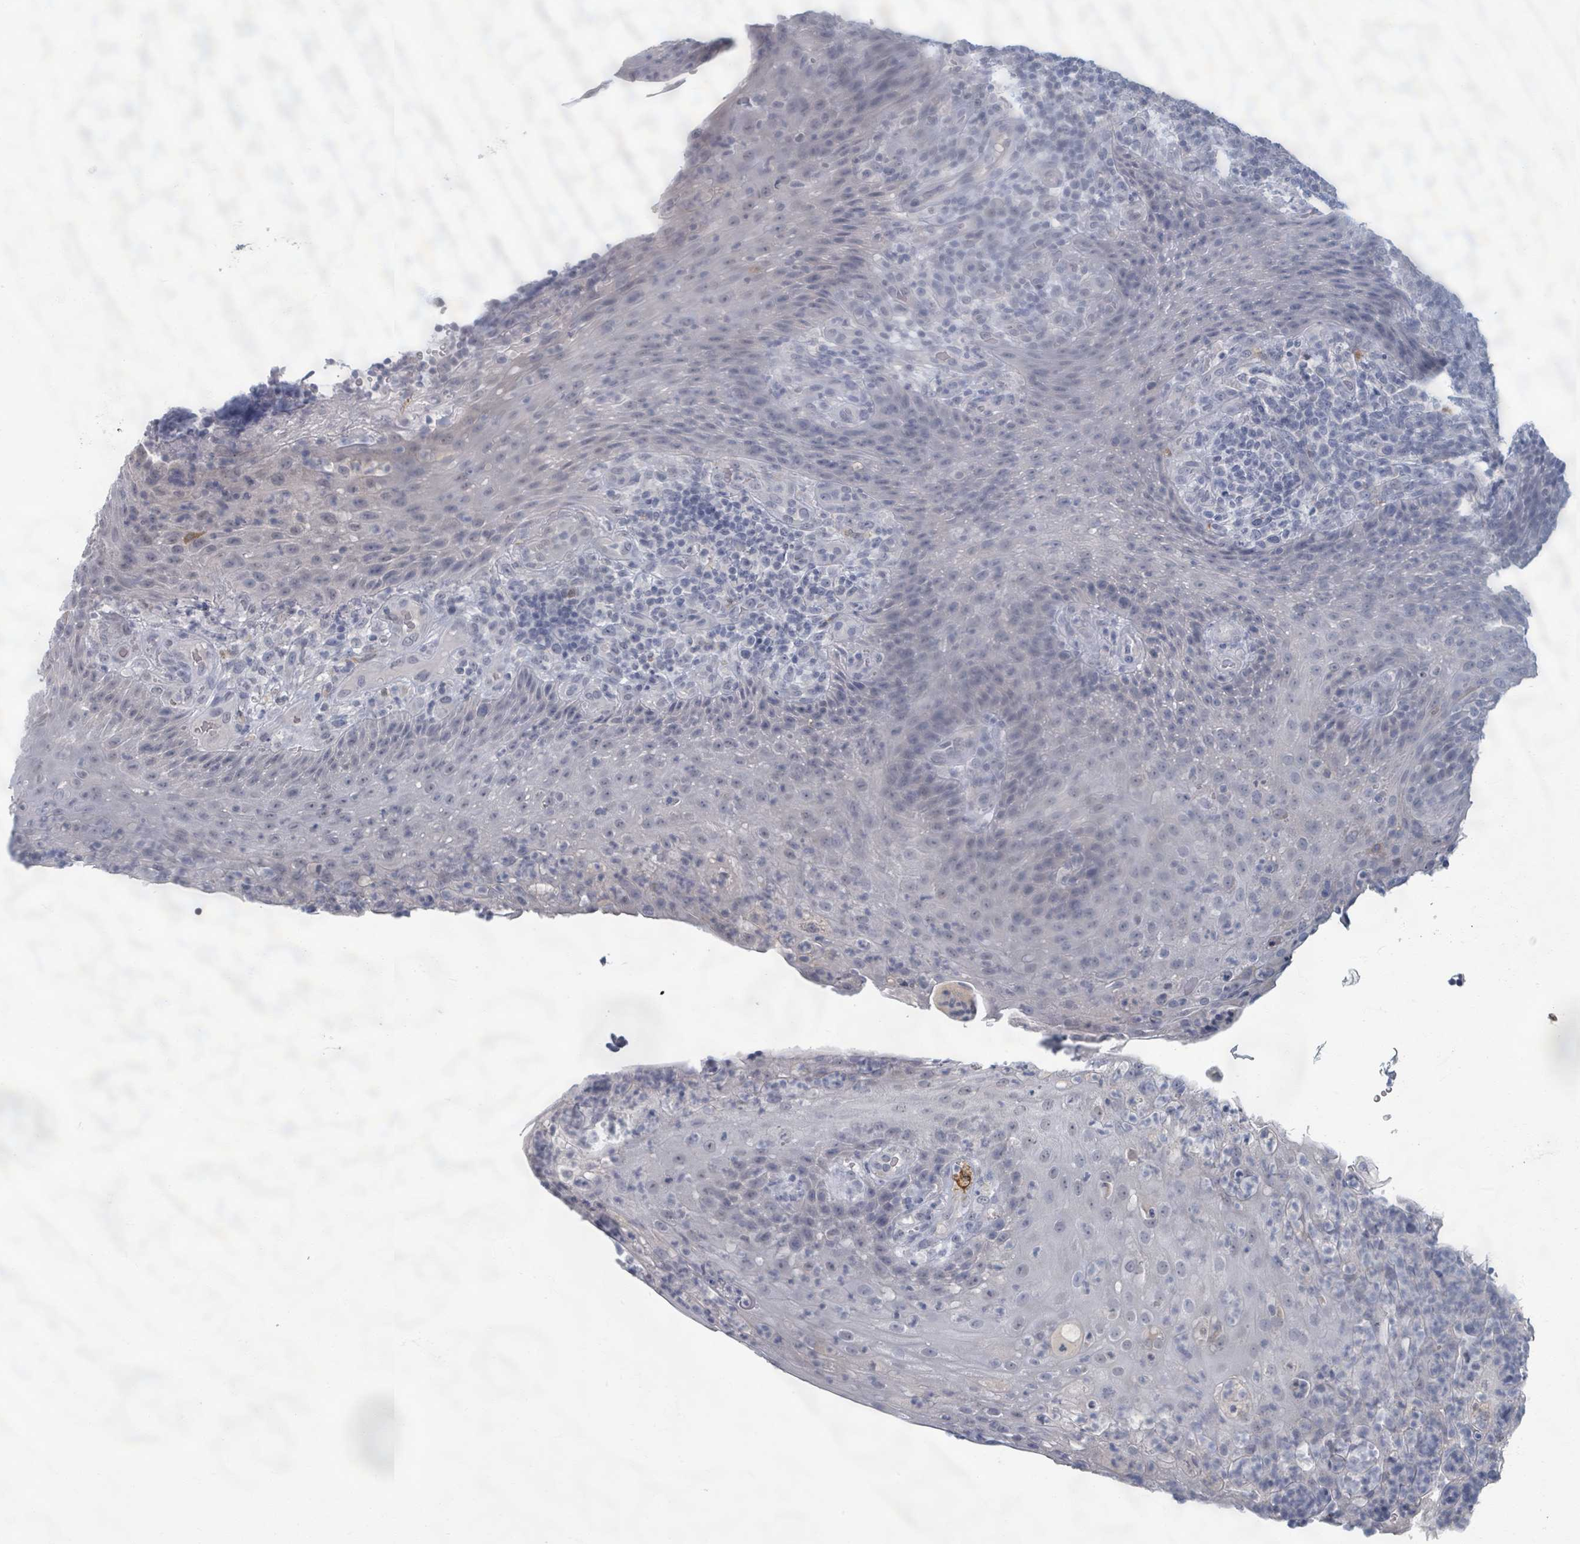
{"staining": {"intensity": "negative", "quantity": "none", "location": "none"}, "tissue": "tonsil", "cell_type": "Germinal center cells", "image_type": "normal", "snomed": [{"axis": "morphology", "description": "Normal tissue, NOS"}, {"axis": "topography", "description": "Tonsil"}], "caption": "IHC of benign human tonsil demonstrates no staining in germinal center cells.", "gene": "WNT11", "patient": {"sex": "male", "age": 17}}